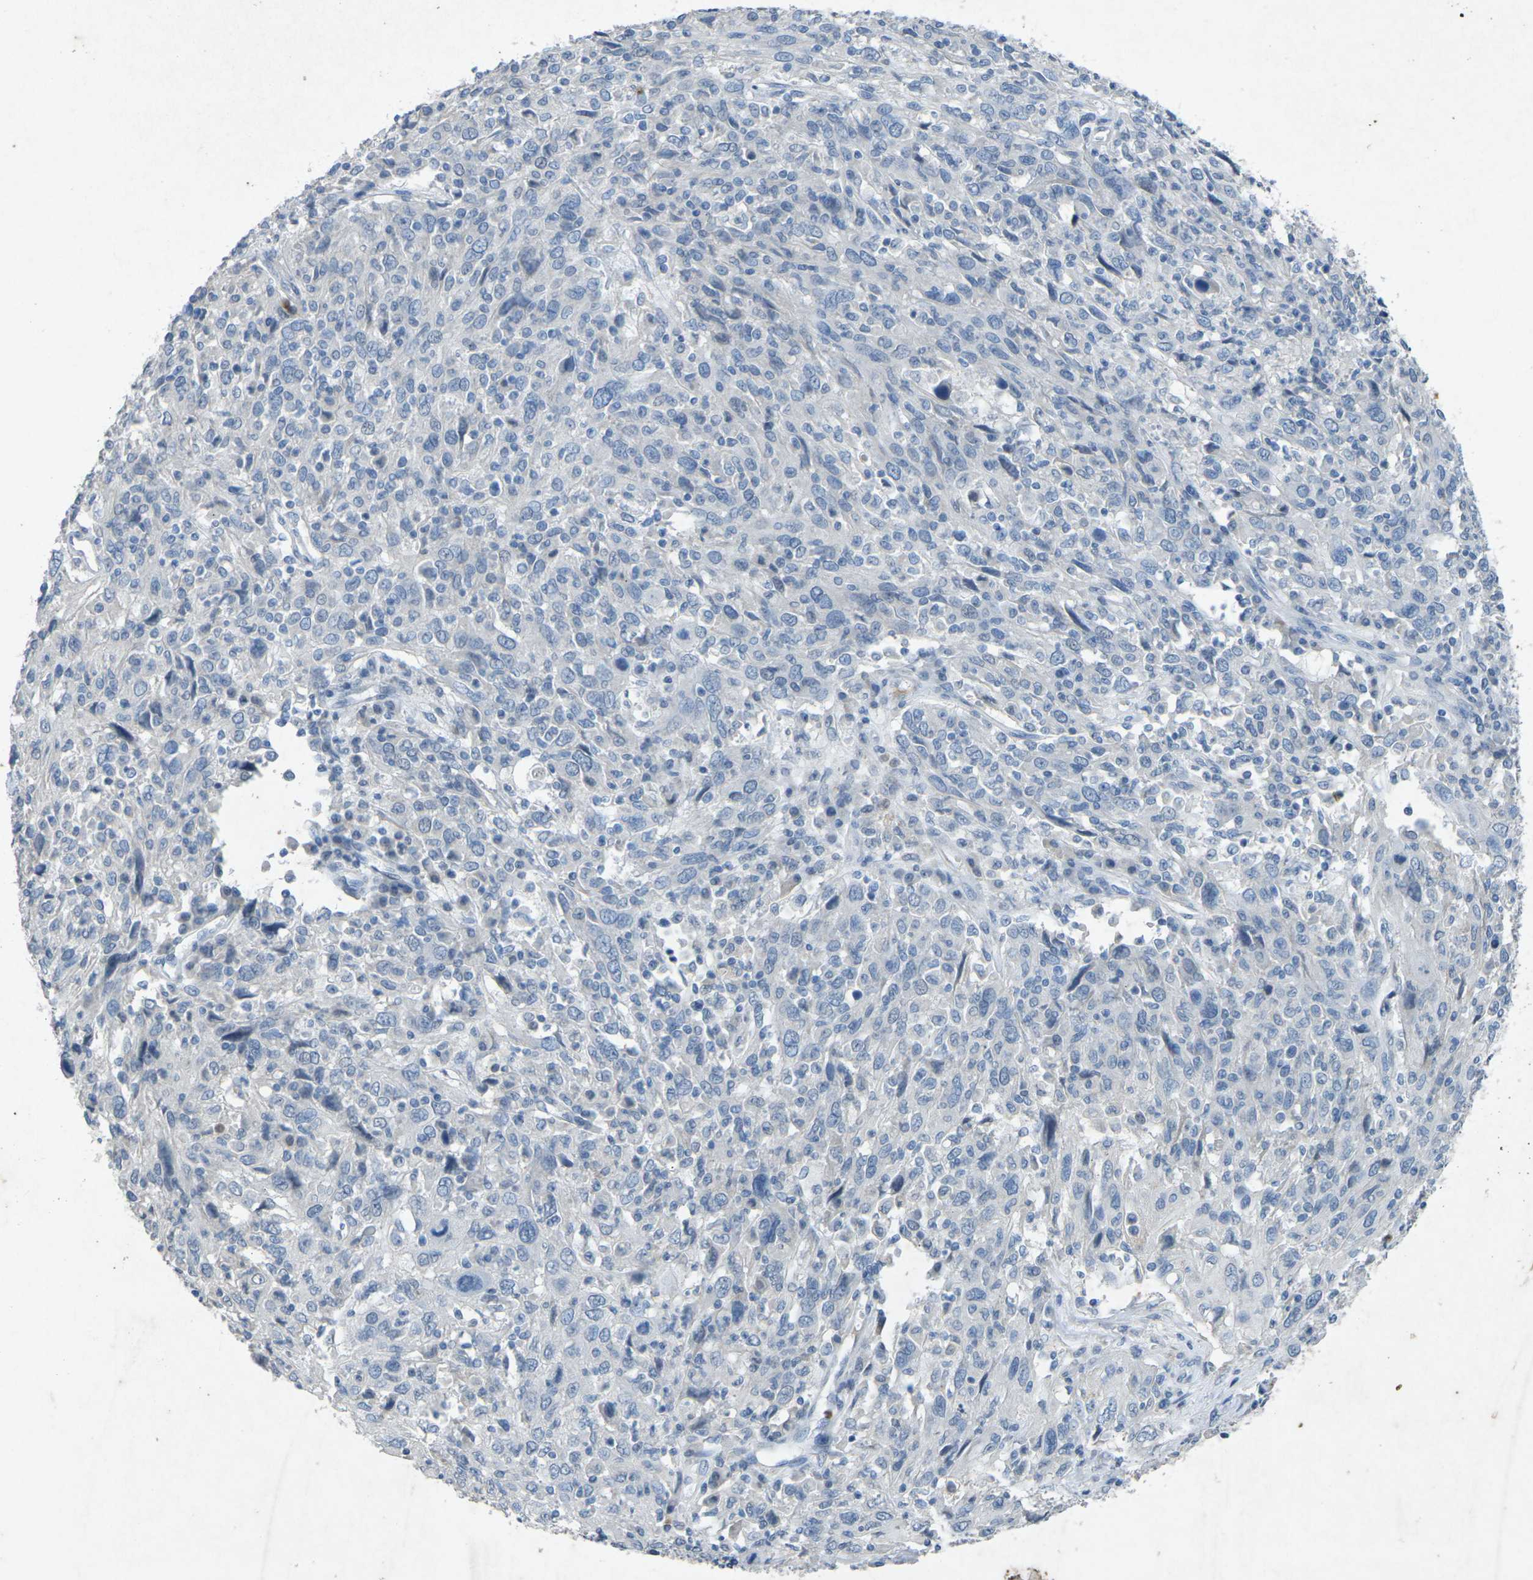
{"staining": {"intensity": "negative", "quantity": "none", "location": "none"}, "tissue": "cervical cancer", "cell_type": "Tumor cells", "image_type": "cancer", "snomed": [{"axis": "morphology", "description": "Squamous cell carcinoma, NOS"}, {"axis": "topography", "description": "Cervix"}], "caption": "Tumor cells show no significant protein expression in cervical squamous cell carcinoma.", "gene": "A1BG", "patient": {"sex": "female", "age": 46}}